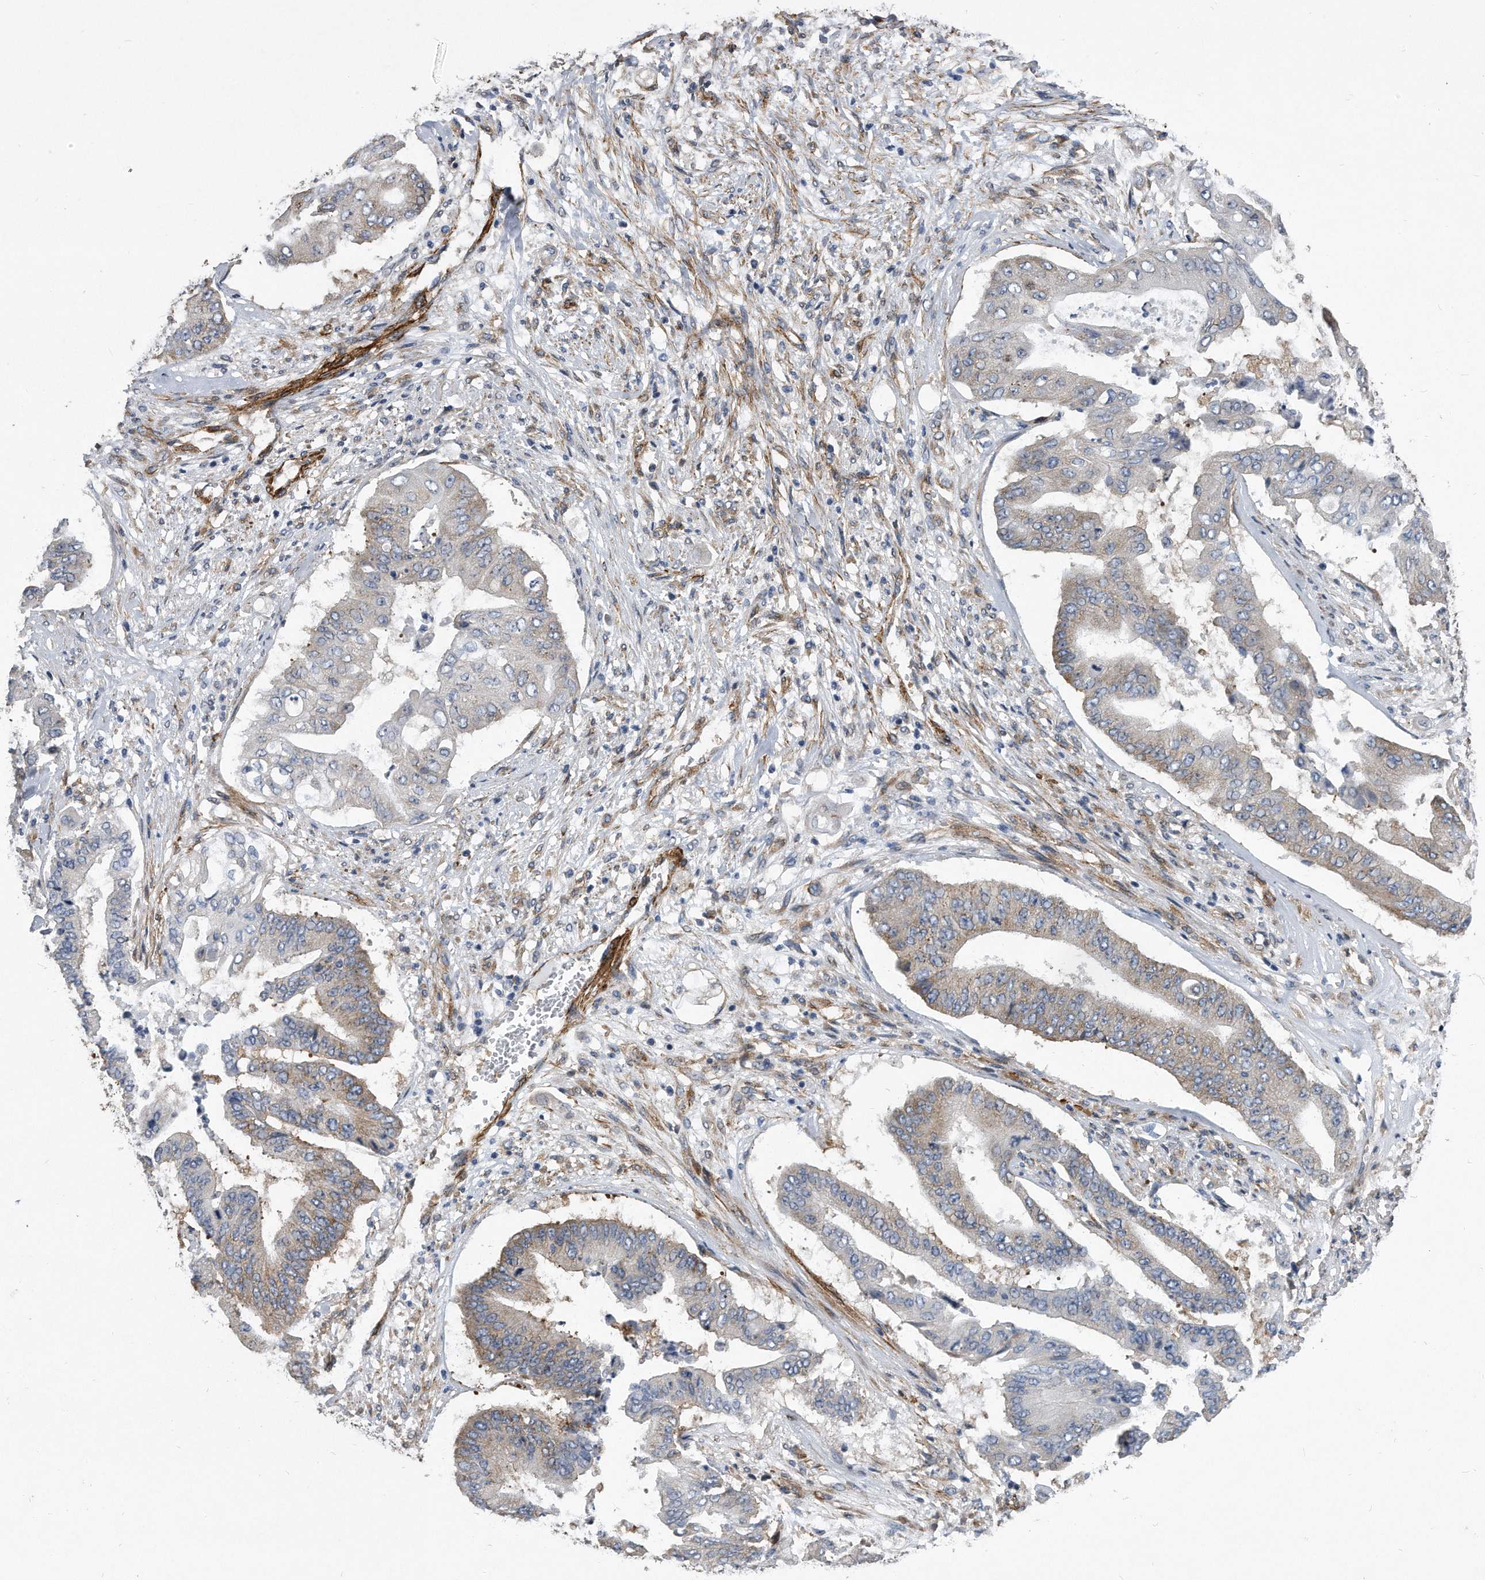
{"staining": {"intensity": "weak", "quantity": "25%-75%", "location": "cytoplasmic/membranous"}, "tissue": "pancreatic cancer", "cell_type": "Tumor cells", "image_type": "cancer", "snomed": [{"axis": "morphology", "description": "Adenocarcinoma, NOS"}, {"axis": "topography", "description": "Pancreas"}], "caption": "Immunohistochemistry (IHC) staining of pancreatic adenocarcinoma, which shows low levels of weak cytoplasmic/membranous staining in about 25%-75% of tumor cells indicating weak cytoplasmic/membranous protein expression. The staining was performed using DAB (brown) for protein detection and nuclei were counterstained in hematoxylin (blue).", "gene": "EIF2B4", "patient": {"sex": "female", "age": 77}}